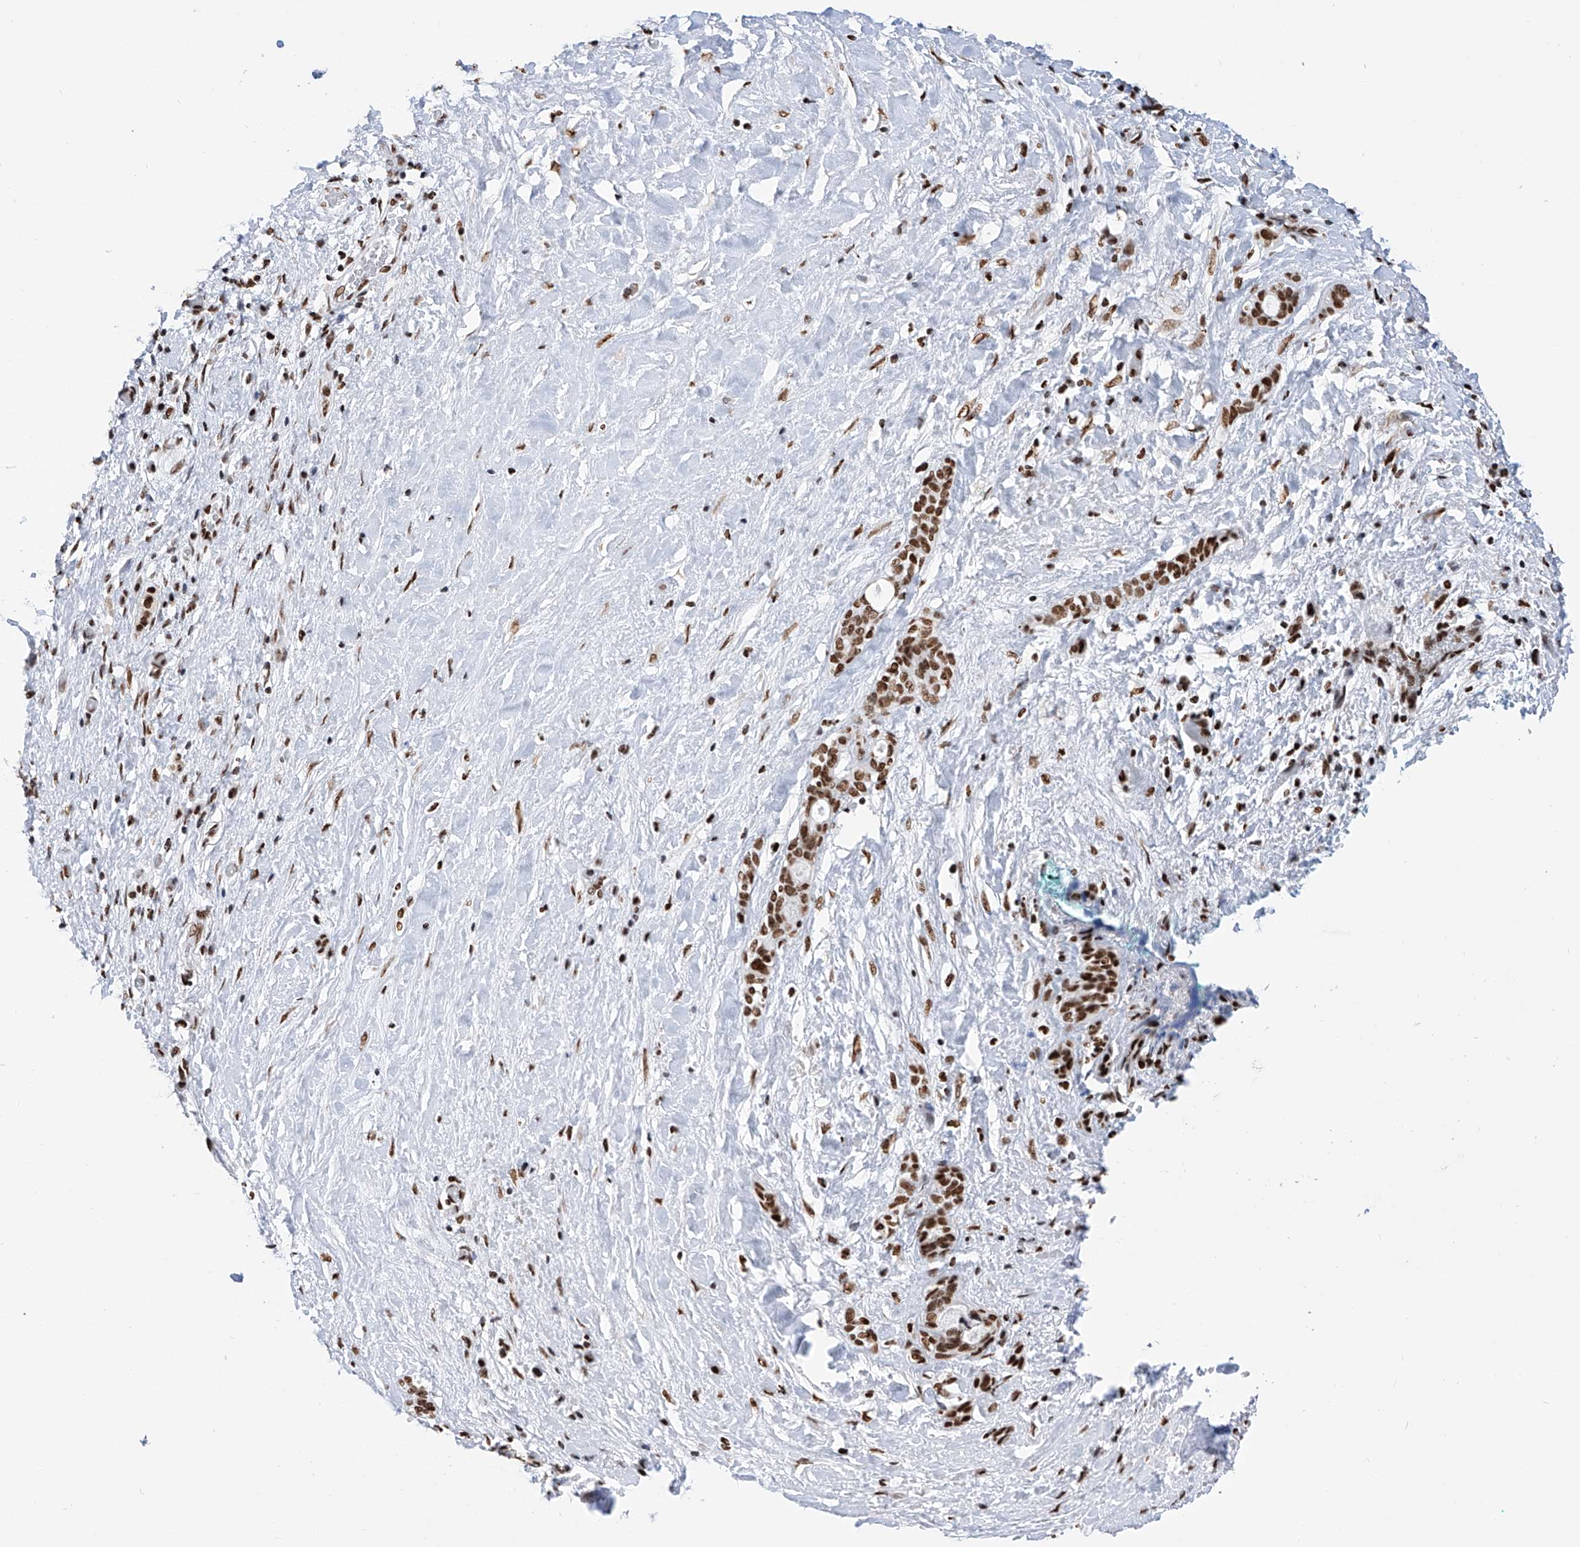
{"staining": {"intensity": "strong", "quantity": ">75%", "location": "nuclear"}, "tissue": "pancreatic cancer", "cell_type": "Tumor cells", "image_type": "cancer", "snomed": [{"axis": "morphology", "description": "Normal tissue, NOS"}, {"axis": "morphology", "description": "Adenocarcinoma, NOS"}, {"axis": "topography", "description": "Pancreas"}, {"axis": "topography", "description": "Peripheral nerve tissue"}], "caption": "Brown immunohistochemical staining in human pancreatic adenocarcinoma displays strong nuclear positivity in approximately >75% of tumor cells.", "gene": "SRSF6", "patient": {"sex": "female", "age": 63}}